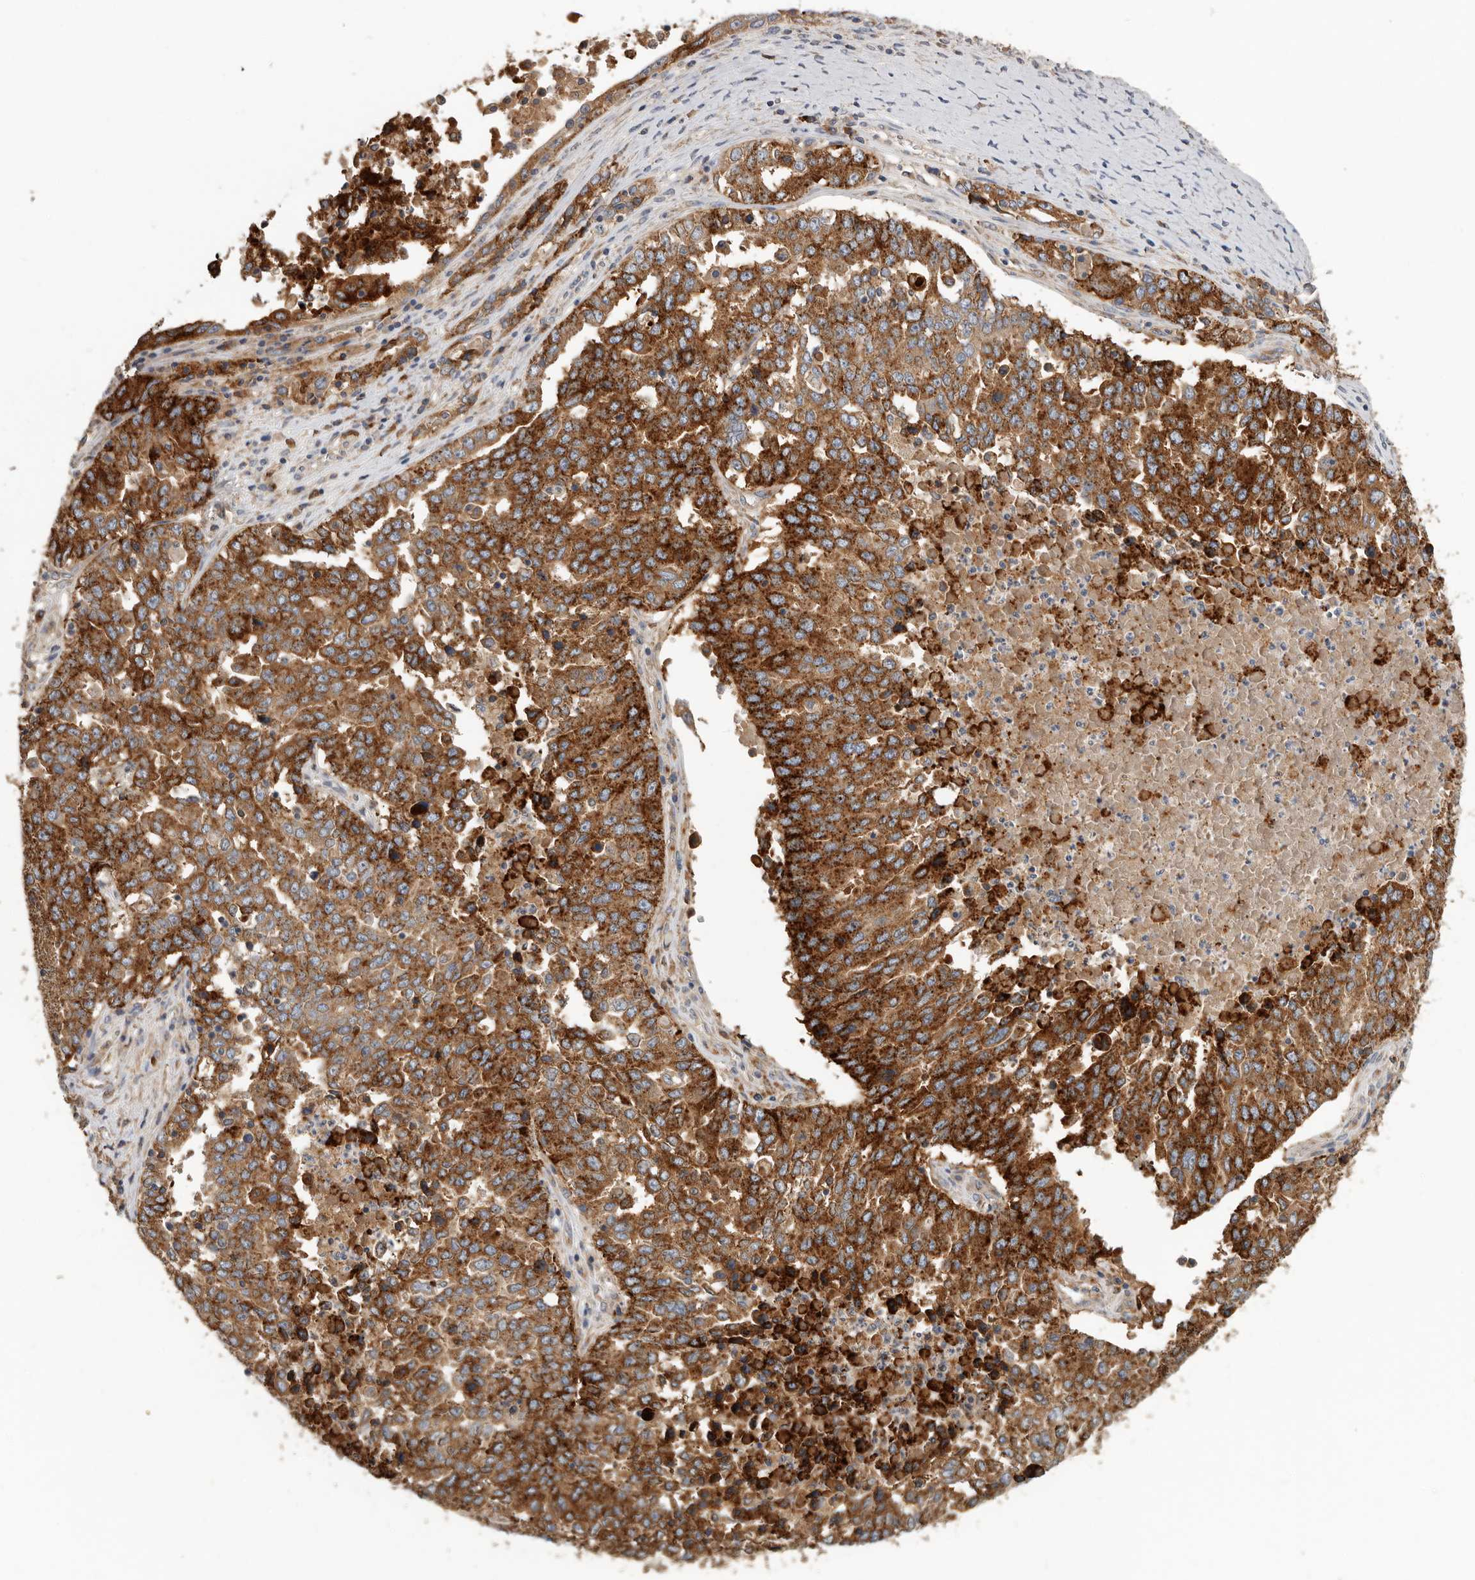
{"staining": {"intensity": "strong", "quantity": ">75%", "location": "cytoplasmic/membranous"}, "tissue": "ovarian cancer", "cell_type": "Tumor cells", "image_type": "cancer", "snomed": [{"axis": "morphology", "description": "Carcinoma, endometroid"}, {"axis": "topography", "description": "Ovary"}], "caption": "IHC staining of ovarian endometroid carcinoma, which displays high levels of strong cytoplasmic/membranous positivity in about >75% of tumor cells indicating strong cytoplasmic/membranous protein positivity. The staining was performed using DAB (3,3'-diaminobenzidine) (brown) for protein detection and nuclei were counterstained in hematoxylin (blue).", "gene": "TFRC", "patient": {"sex": "female", "age": 62}}